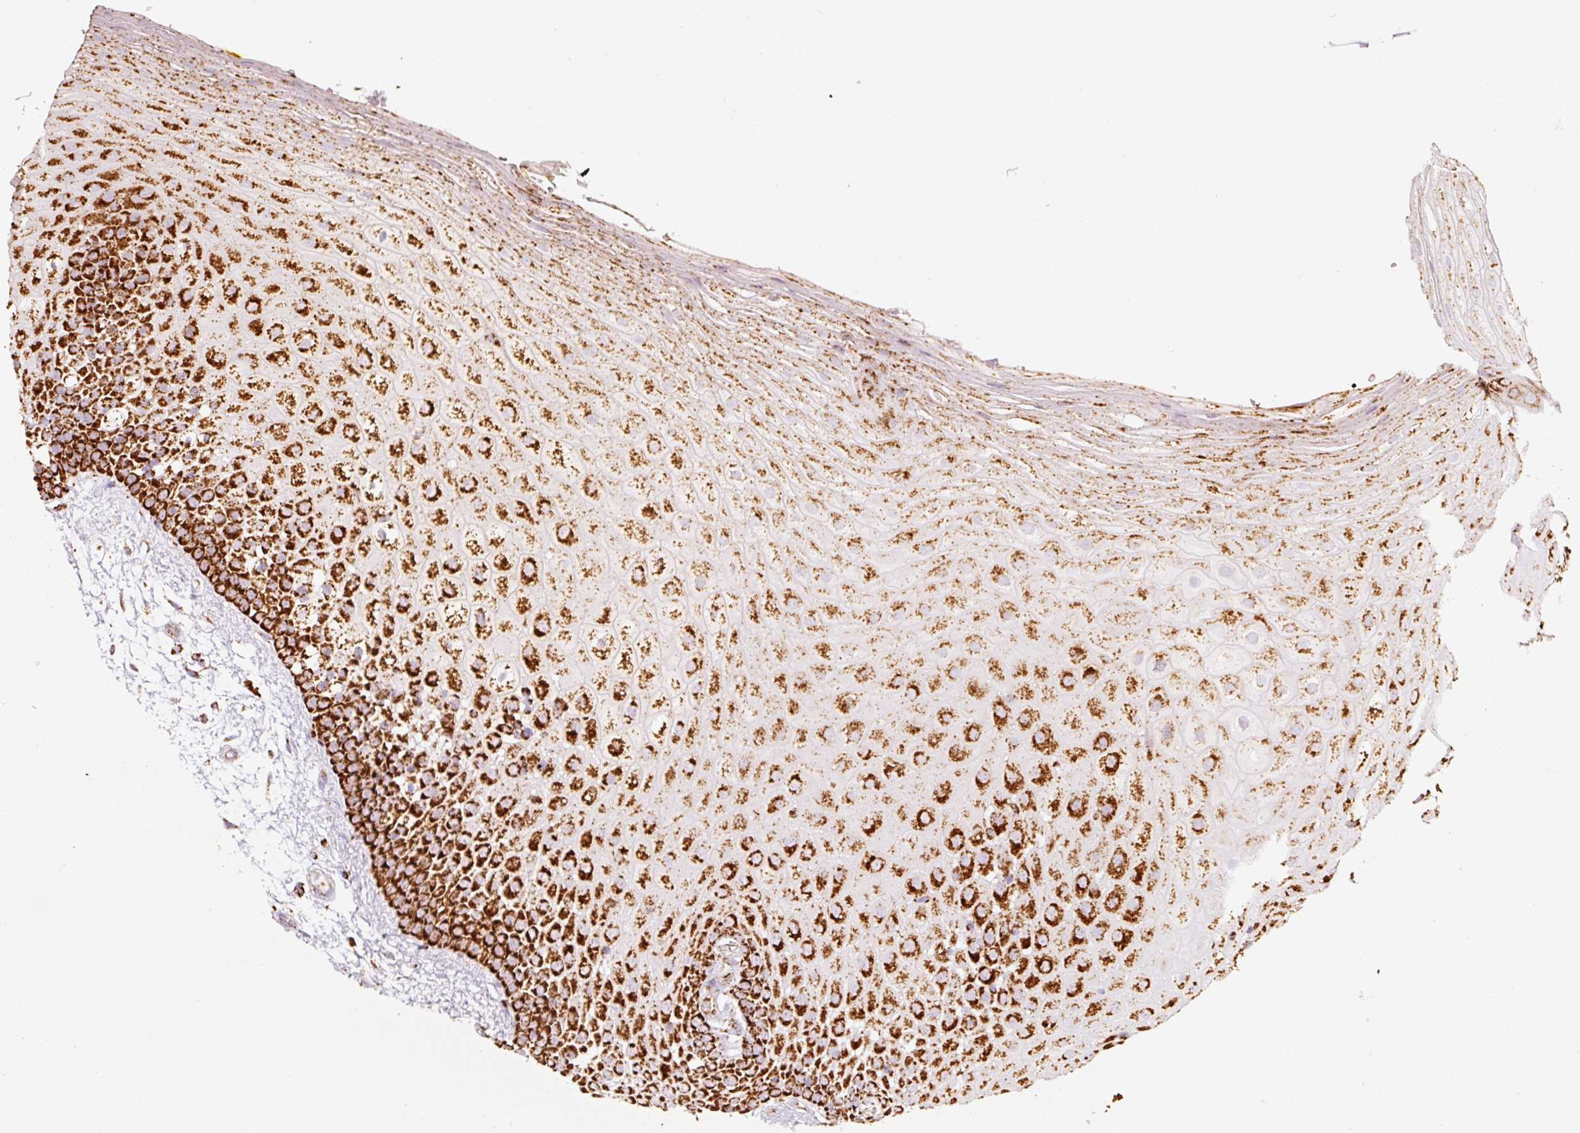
{"staining": {"intensity": "strong", "quantity": ">75%", "location": "cytoplasmic/membranous"}, "tissue": "oral mucosa", "cell_type": "Squamous epithelial cells", "image_type": "normal", "snomed": [{"axis": "morphology", "description": "Normal tissue, NOS"}, {"axis": "morphology", "description": "Squamous cell carcinoma, NOS"}, {"axis": "topography", "description": "Oral tissue"}, {"axis": "topography", "description": "Tounge, NOS"}, {"axis": "topography", "description": "Head-Neck"}], "caption": "DAB immunohistochemical staining of benign oral mucosa demonstrates strong cytoplasmic/membranous protein staining in approximately >75% of squamous epithelial cells.", "gene": "MT", "patient": {"sex": "male", "age": 76}}